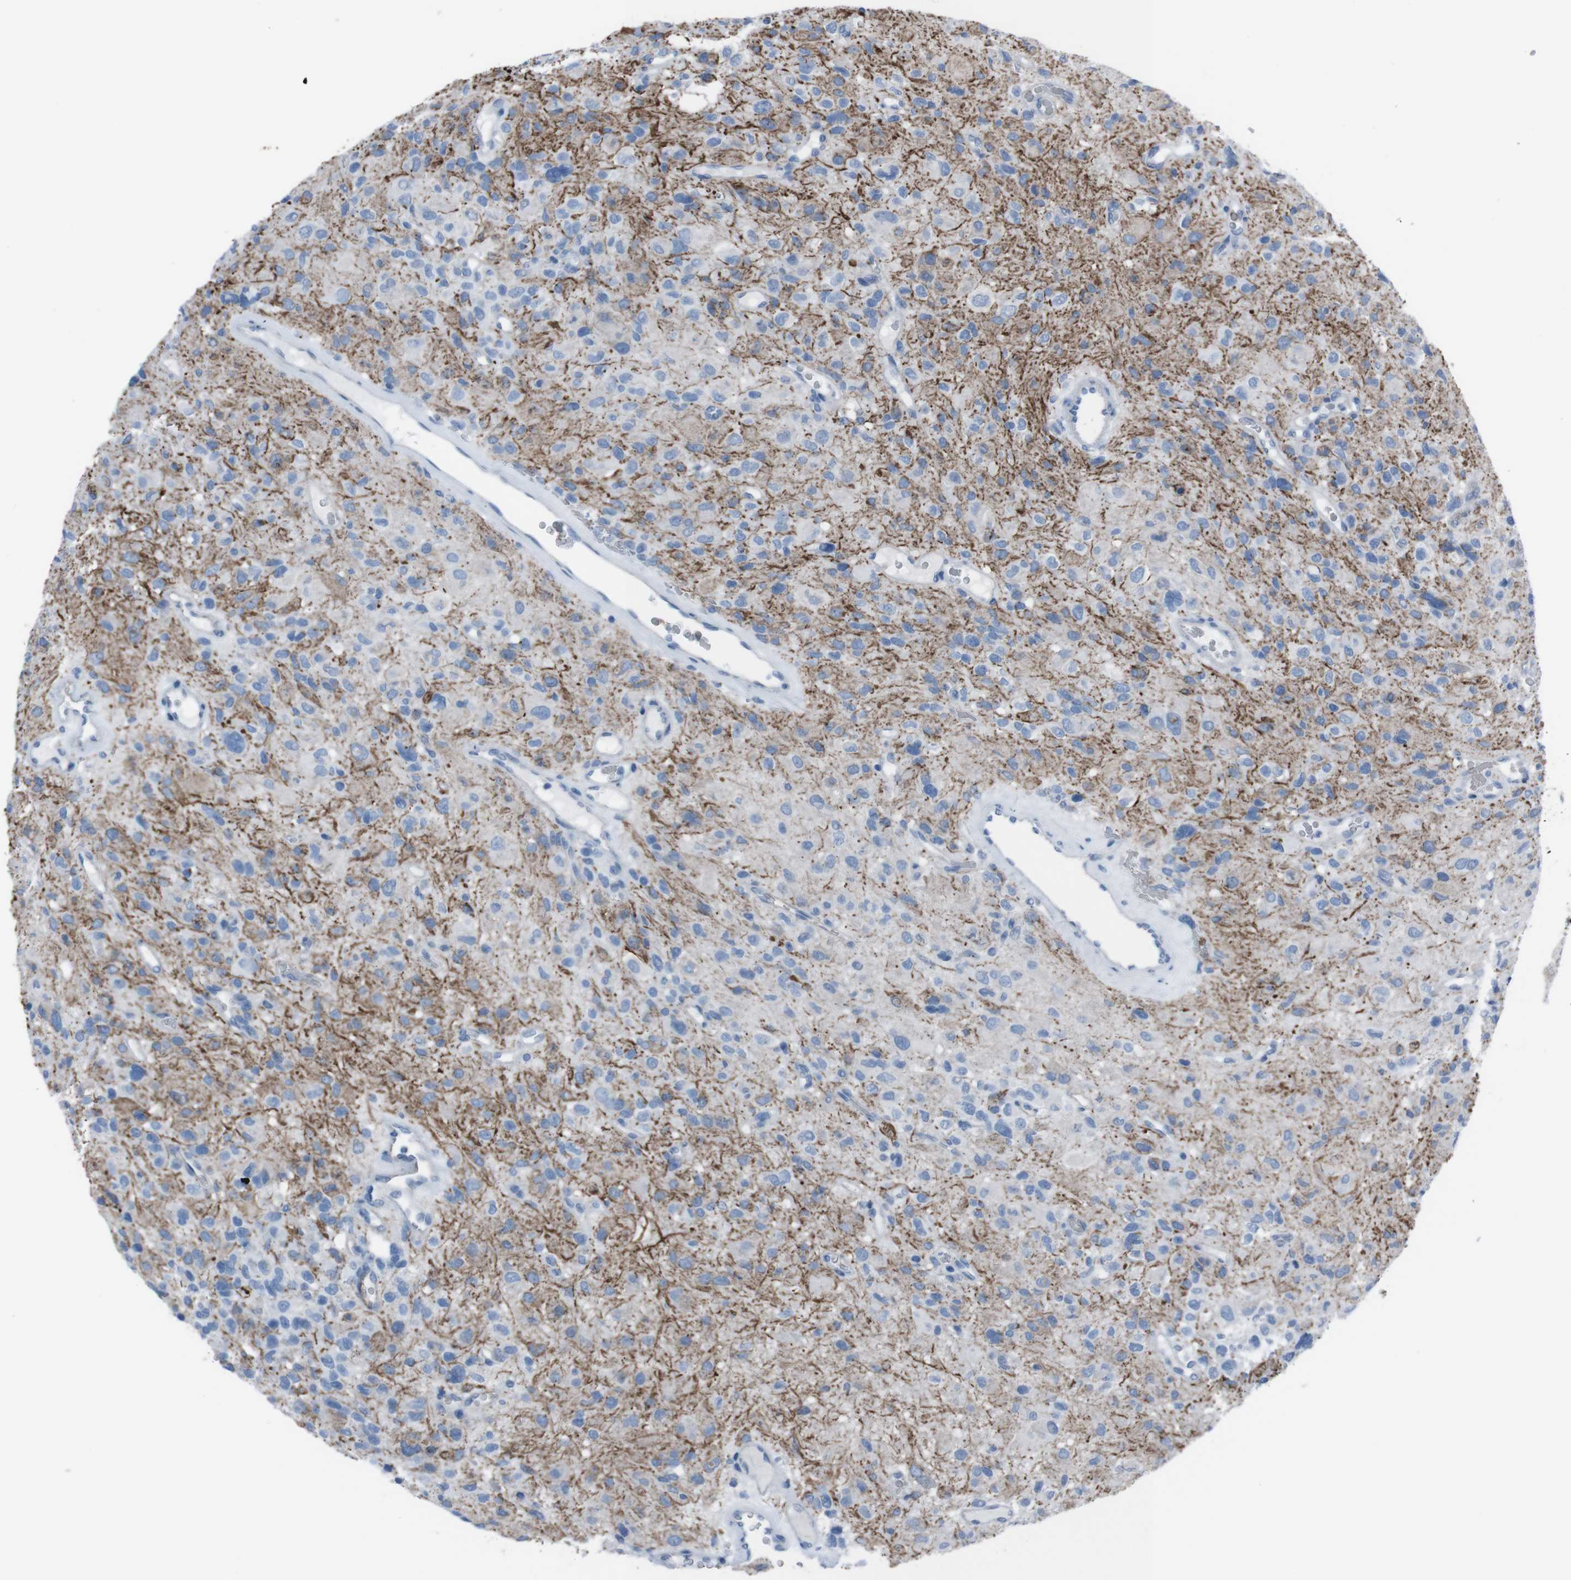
{"staining": {"intensity": "moderate", "quantity": "25%-75%", "location": "cytoplasmic/membranous"}, "tissue": "glioma", "cell_type": "Tumor cells", "image_type": "cancer", "snomed": [{"axis": "morphology", "description": "Glioma, malignant, High grade"}, {"axis": "topography", "description": "Brain"}], "caption": "DAB (3,3'-diaminobenzidine) immunohistochemical staining of human glioma displays moderate cytoplasmic/membranous protein expression in approximately 25%-75% of tumor cells.", "gene": "ST6GAL1", "patient": {"sex": "male", "age": 48}}